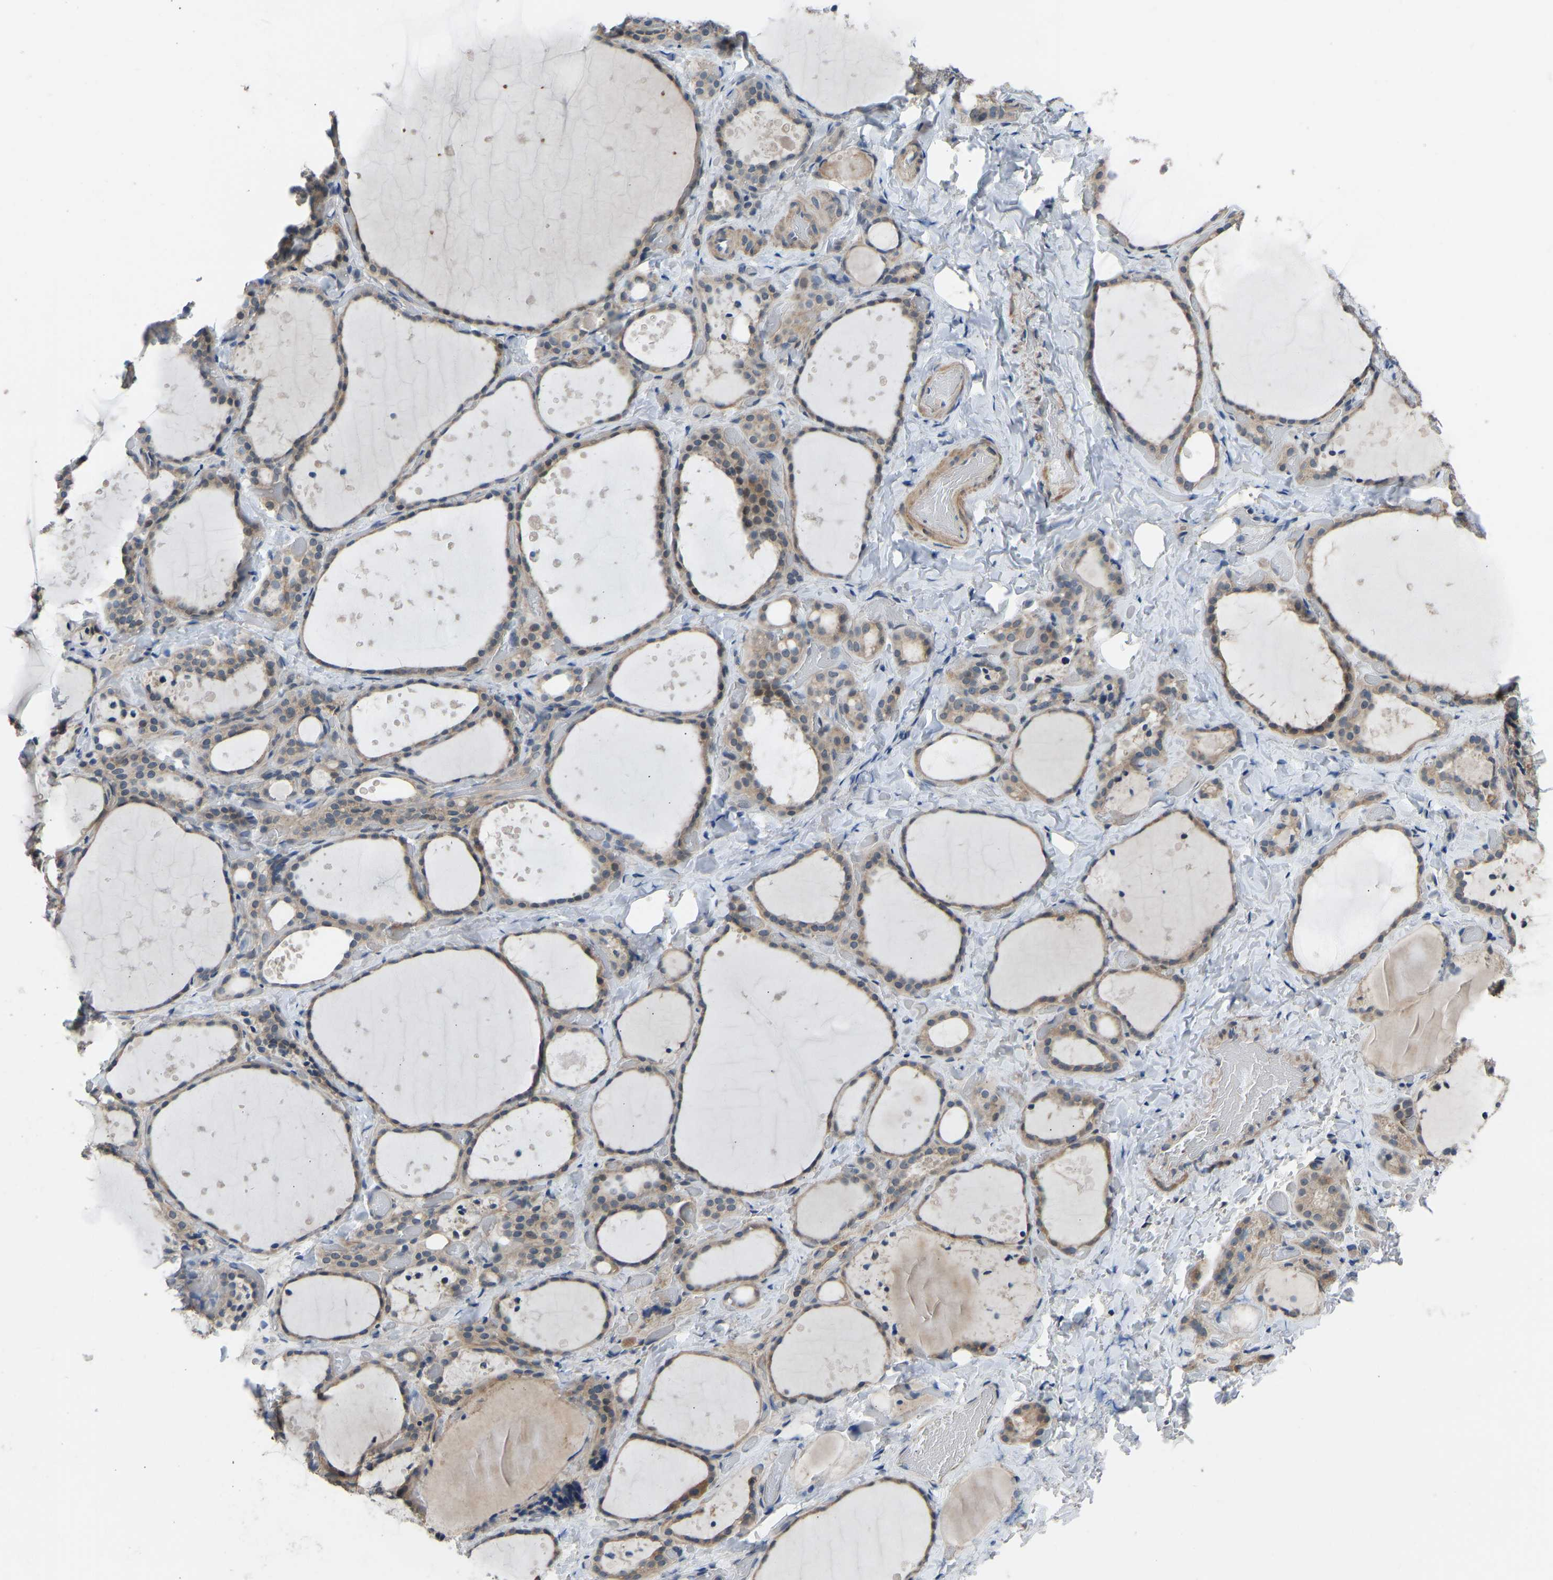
{"staining": {"intensity": "weak", "quantity": ">75%", "location": "cytoplasmic/membranous"}, "tissue": "thyroid gland", "cell_type": "Glandular cells", "image_type": "normal", "snomed": [{"axis": "morphology", "description": "Normal tissue, NOS"}, {"axis": "topography", "description": "Thyroid gland"}], "caption": "DAB immunohistochemical staining of normal human thyroid gland displays weak cytoplasmic/membranous protein positivity in approximately >75% of glandular cells.", "gene": "CDK2AP1", "patient": {"sex": "female", "age": 44}}